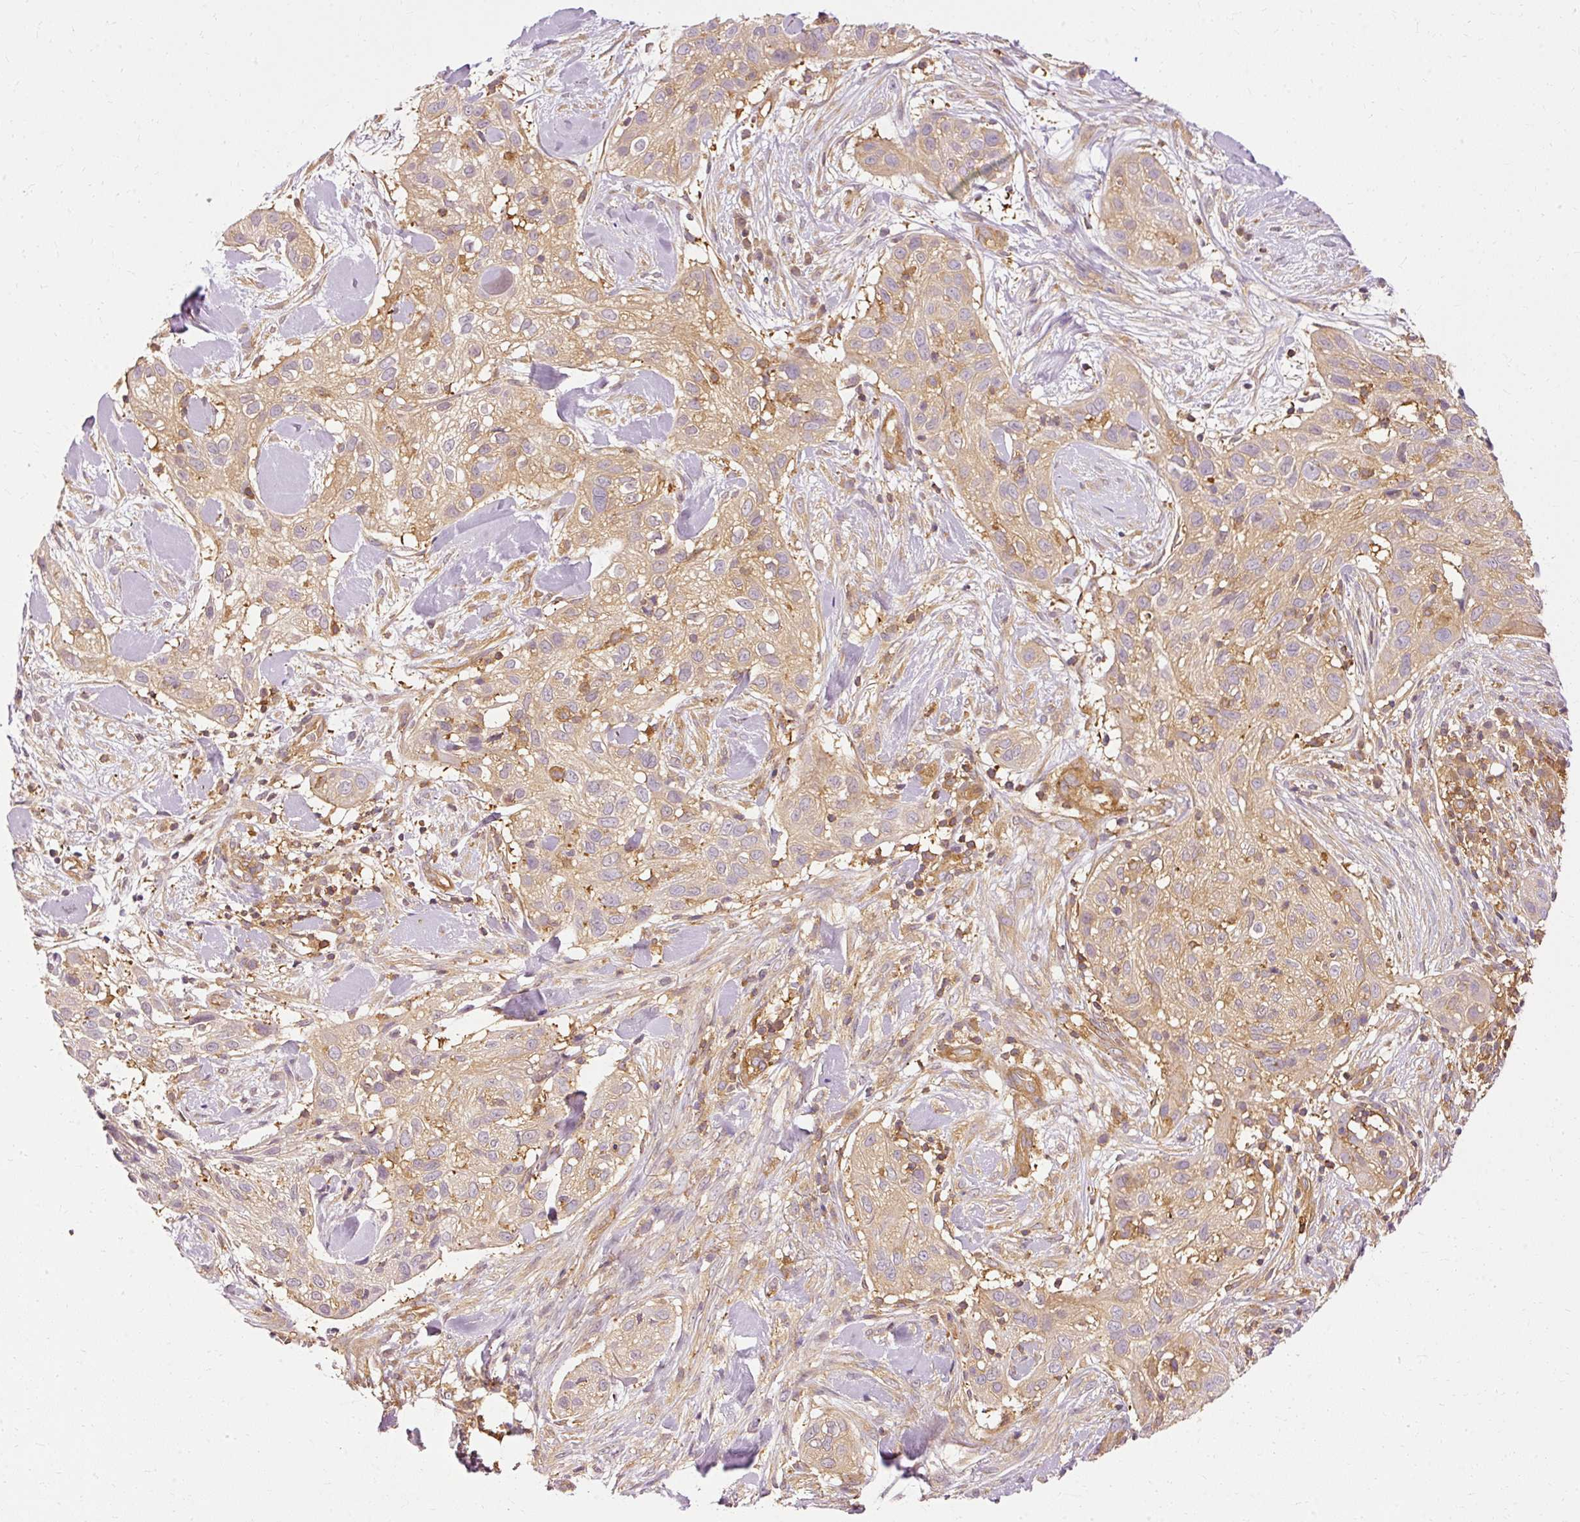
{"staining": {"intensity": "weak", "quantity": ">75%", "location": "cytoplasmic/membranous"}, "tissue": "skin cancer", "cell_type": "Tumor cells", "image_type": "cancer", "snomed": [{"axis": "morphology", "description": "Squamous cell carcinoma, NOS"}, {"axis": "topography", "description": "Skin"}], "caption": "Immunohistochemistry (IHC) of human skin cancer exhibits low levels of weak cytoplasmic/membranous positivity in approximately >75% of tumor cells.", "gene": "ARMH3", "patient": {"sex": "male", "age": 82}}